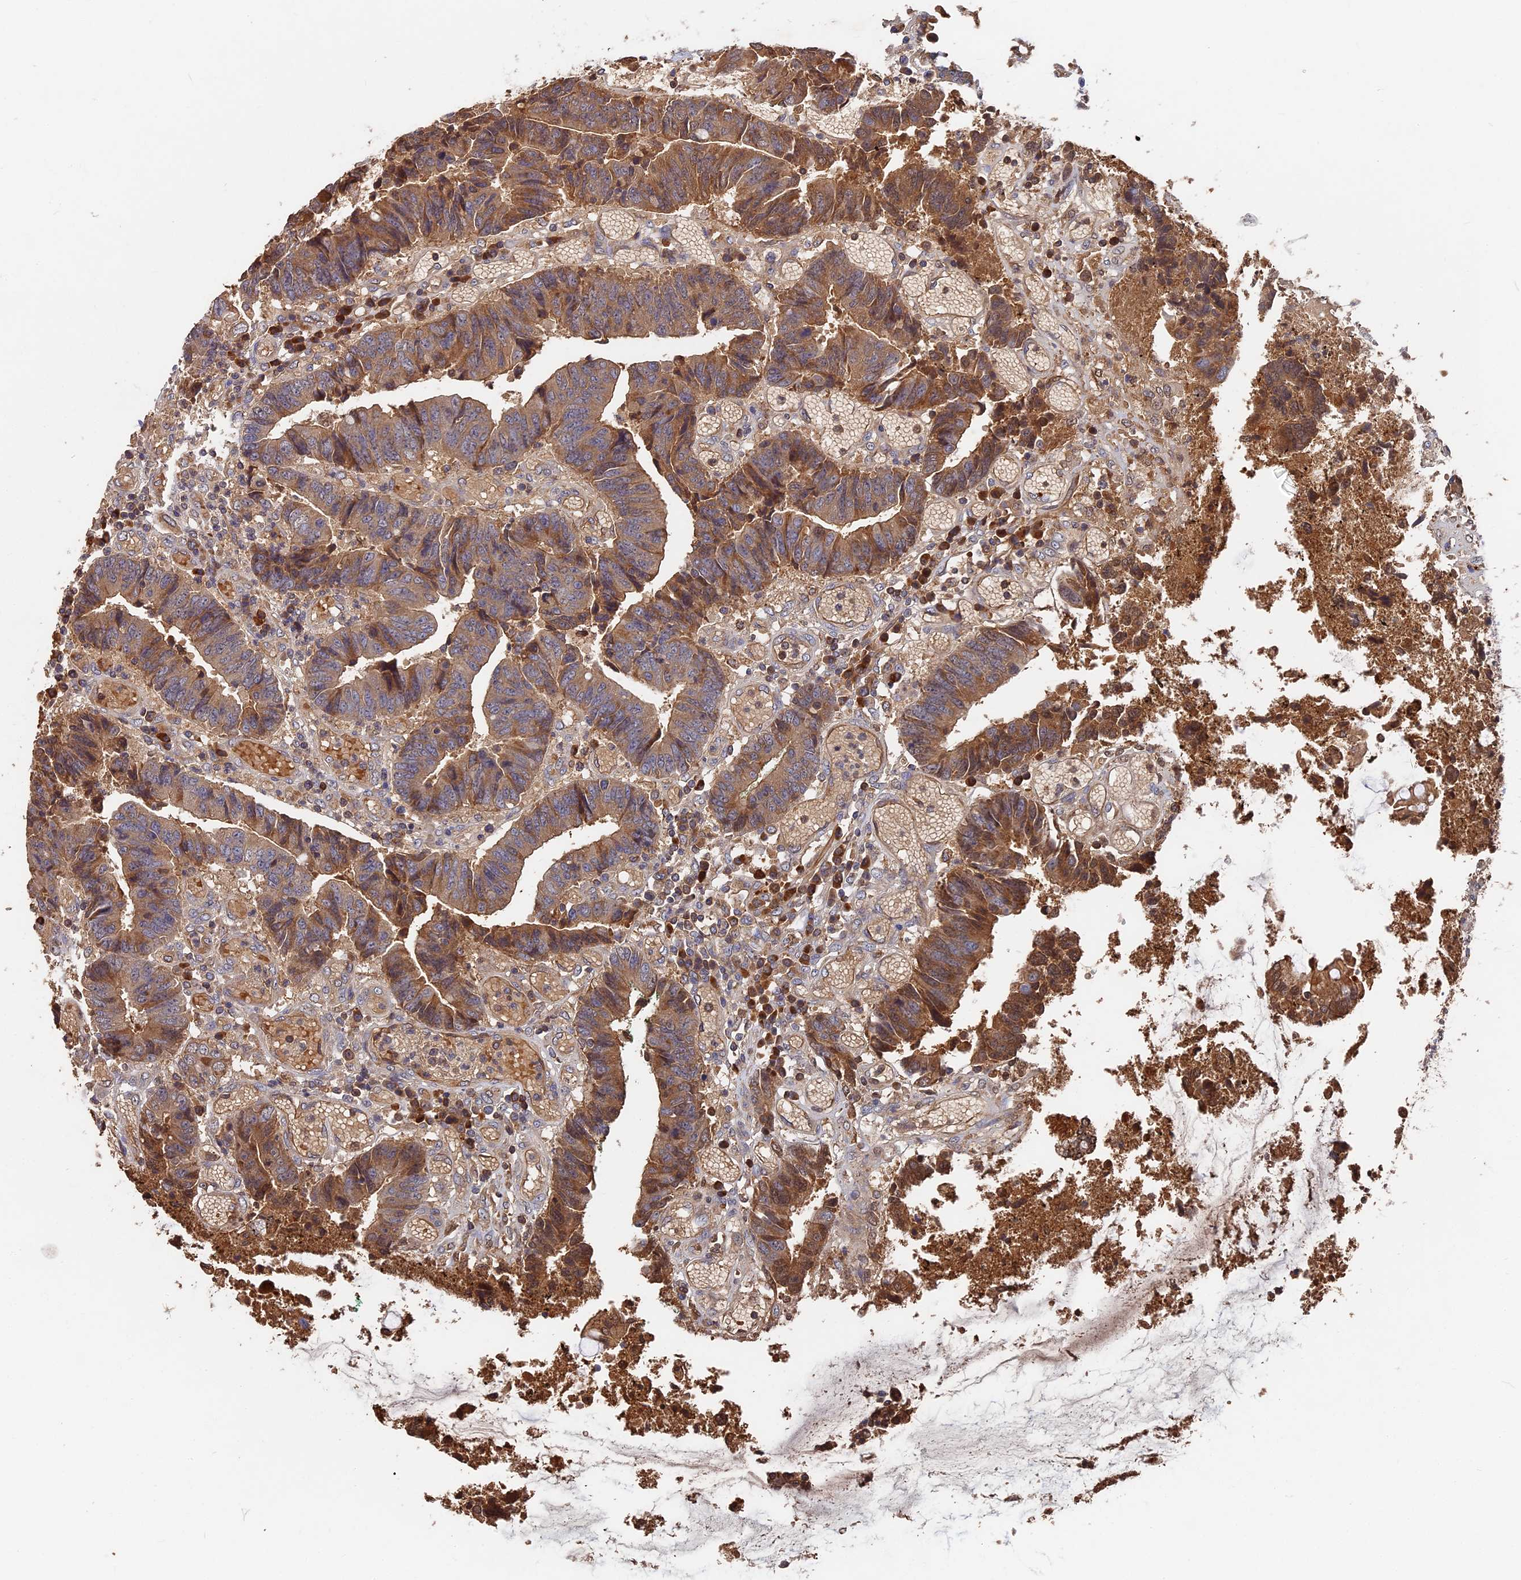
{"staining": {"intensity": "moderate", "quantity": ">75%", "location": "cytoplasmic/membranous"}, "tissue": "colorectal cancer", "cell_type": "Tumor cells", "image_type": "cancer", "snomed": [{"axis": "morphology", "description": "Adenocarcinoma, NOS"}, {"axis": "topography", "description": "Rectum"}], "caption": "Tumor cells exhibit medium levels of moderate cytoplasmic/membranous staining in approximately >75% of cells in colorectal adenocarcinoma.", "gene": "DHRS11", "patient": {"sex": "male", "age": 84}}